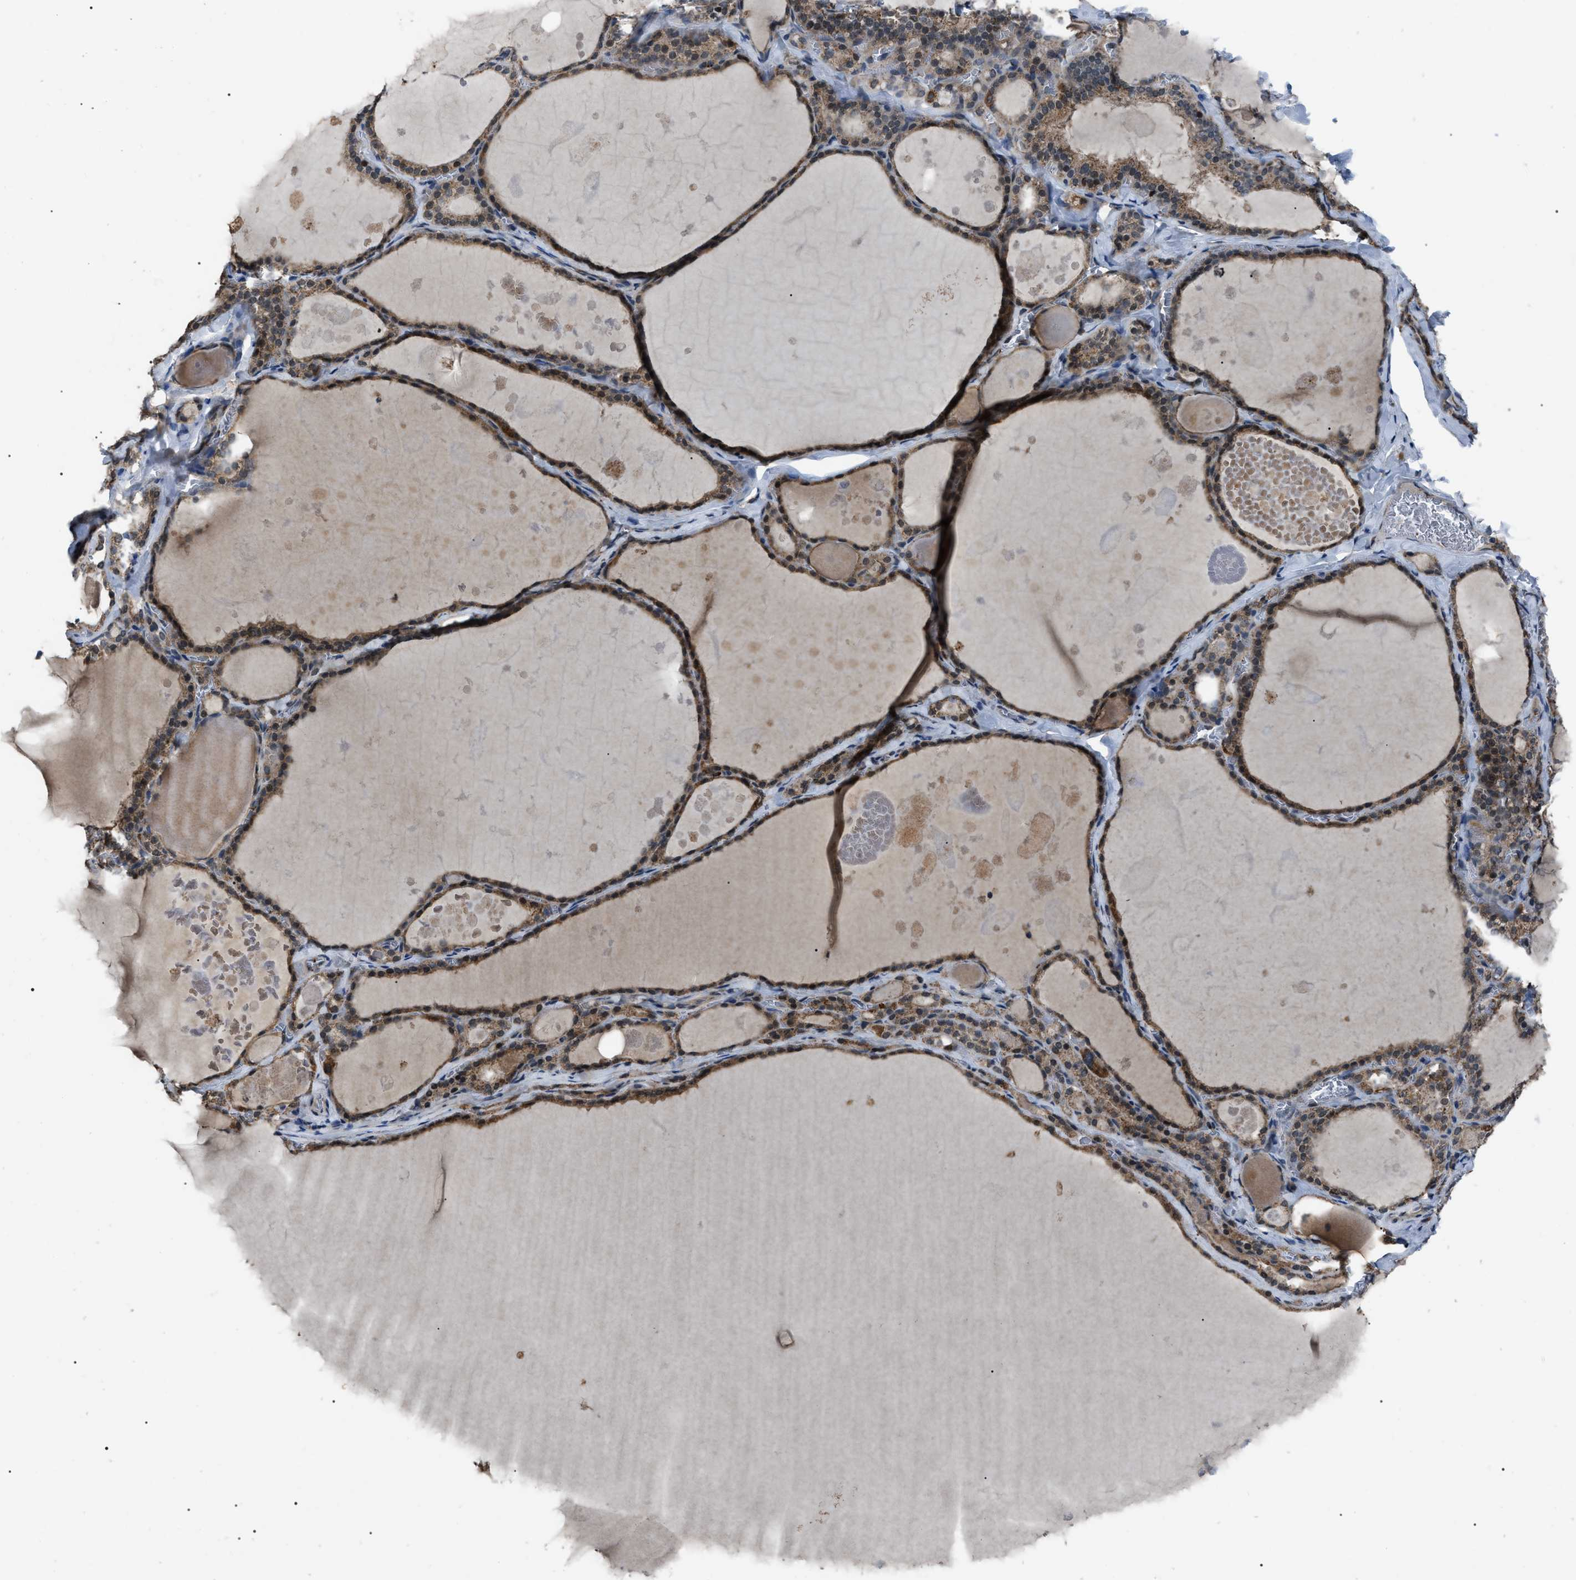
{"staining": {"intensity": "moderate", "quantity": ">75%", "location": "cytoplasmic/membranous,nuclear"}, "tissue": "thyroid gland", "cell_type": "Glandular cells", "image_type": "normal", "snomed": [{"axis": "morphology", "description": "Normal tissue, NOS"}, {"axis": "topography", "description": "Thyroid gland"}], "caption": "A histopathology image of thyroid gland stained for a protein demonstrates moderate cytoplasmic/membranous,nuclear brown staining in glandular cells. (IHC, brightfield microscopy, high magnification).", "gene": "ZFAND2A", "patient": {"sex": "male", "age": 56}}